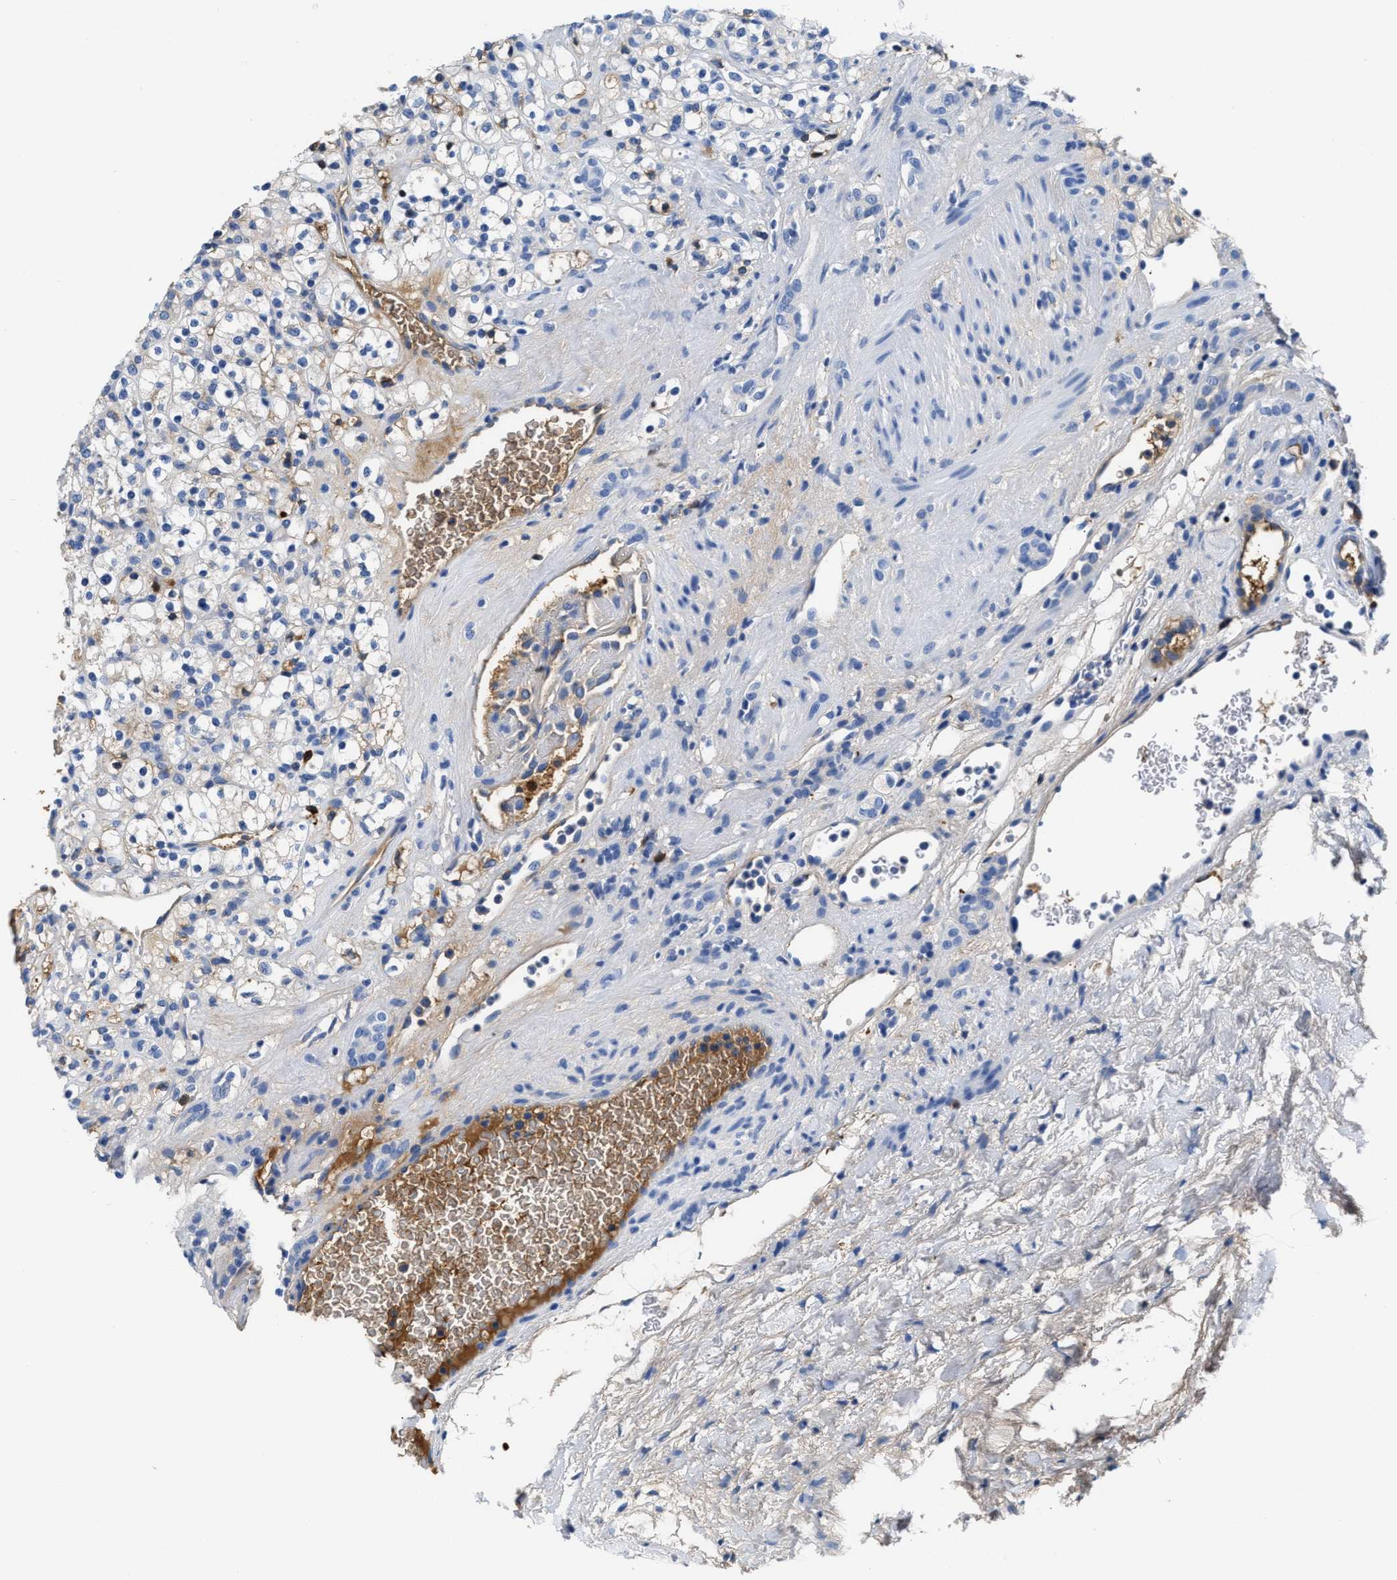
{"staining": {"intensity": "negative", "quantity": "none", "location": "none"}, "tissue": "renal cancer", "cell_type": "Tumor cells", "image_type": "cancer", "snomed": [{"axis": "morphology", "description": "Normal tissue, NOS"}, {"axis": "morphology", "description": "Adenocarcinoma, NOS"}, {"axis": "topography", "description": "Kidney"}], "caption": "Human renal adenocarcinoma stained for a protein using IHC demonstrates no expression in tumor cells.", "gene": "GC", "patient": {"sex": "female", "age": 72}}